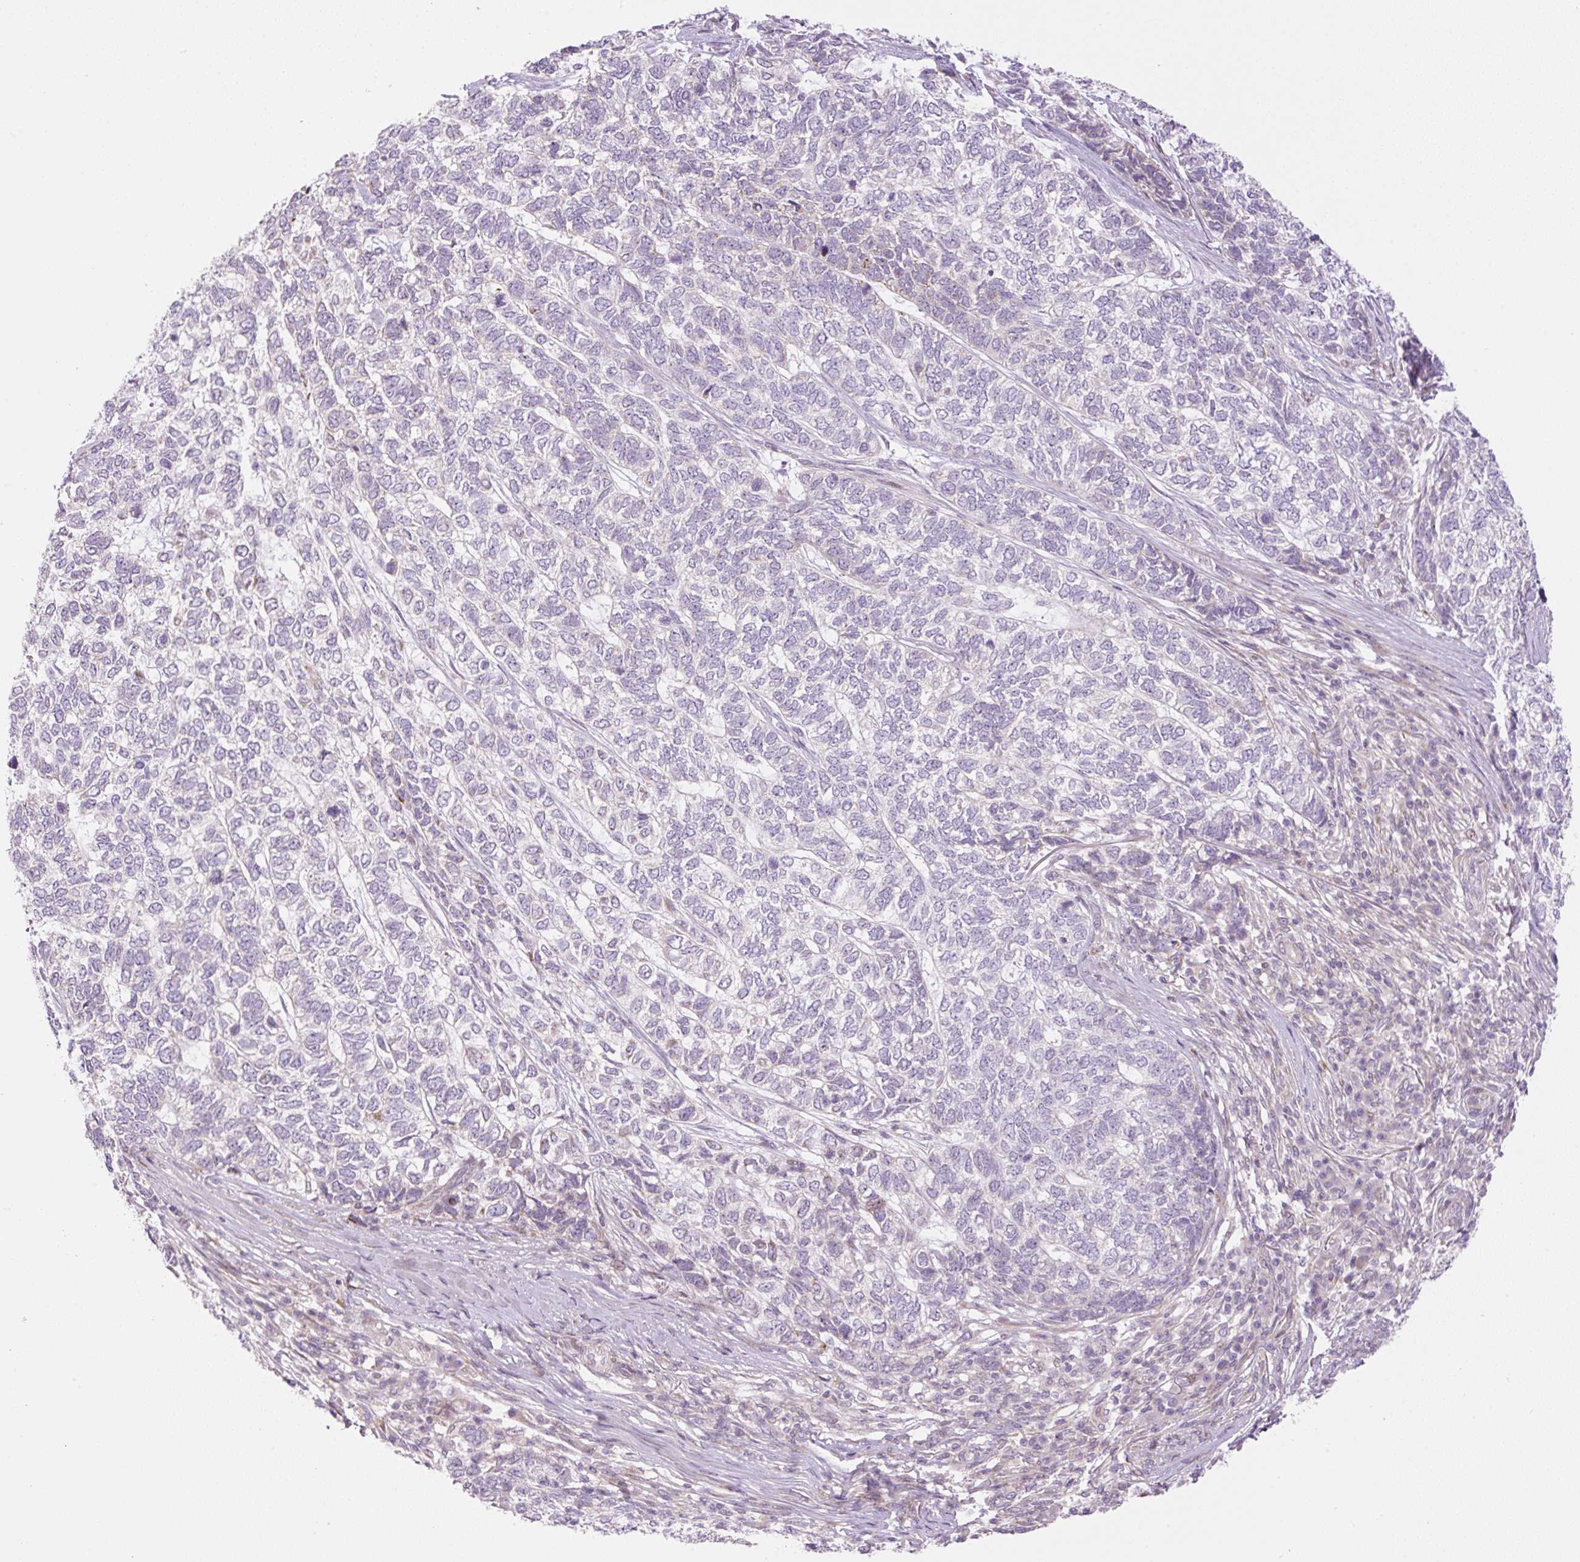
{"staining": {"intensity": "negative", "quantity": "none", "location": "none"}, "tissue": "skin cancer", "cell_type": "Tumor cells", "image_type": "cancer", "snomed": [{"axis": "morphology", "description": "Basal cell carcinoma"}, {"axis": "topography", "description": "Skin"}], "caption": "Skin cancer (basal cell carcinoma) stained for a protein using immunohistochemistry shows no expression tumor cells.", "gene": "ZNF394", "patient": {"sex": "female", "age": 65}}